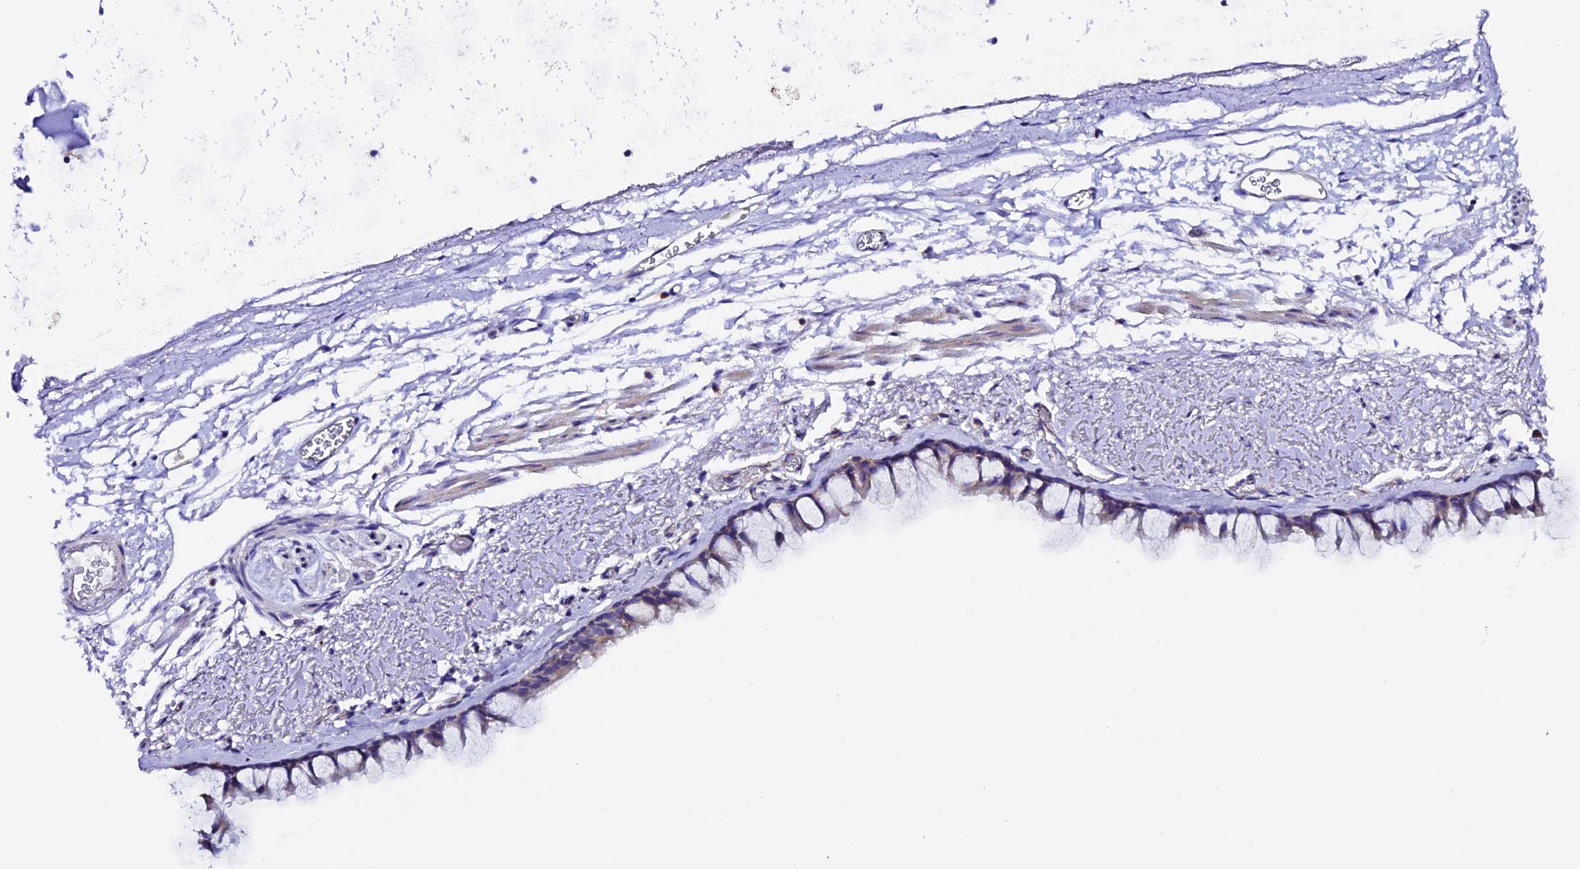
{"staining": {"intensity": "moderate", "quantity": "25%-75%", "location": "cytoplasmic/membranous"}, "tissue": "bronchus", "cell_type": "Respiratory epithelial cells", "image_type": "normal", "snomed": [{"axis": "morphology", "description": "Normal tissue, NOS"}, {"axis": "topography", "description": "Bronchus"}], "caption": "Respiratory epithelial cells exhibit moderate cytoplasmic/membranous expression in about 25%-75% of cells in unremarkable bronchus.", "gene": "COMTD1", "patient": {"sex": "male", "age": 65}}